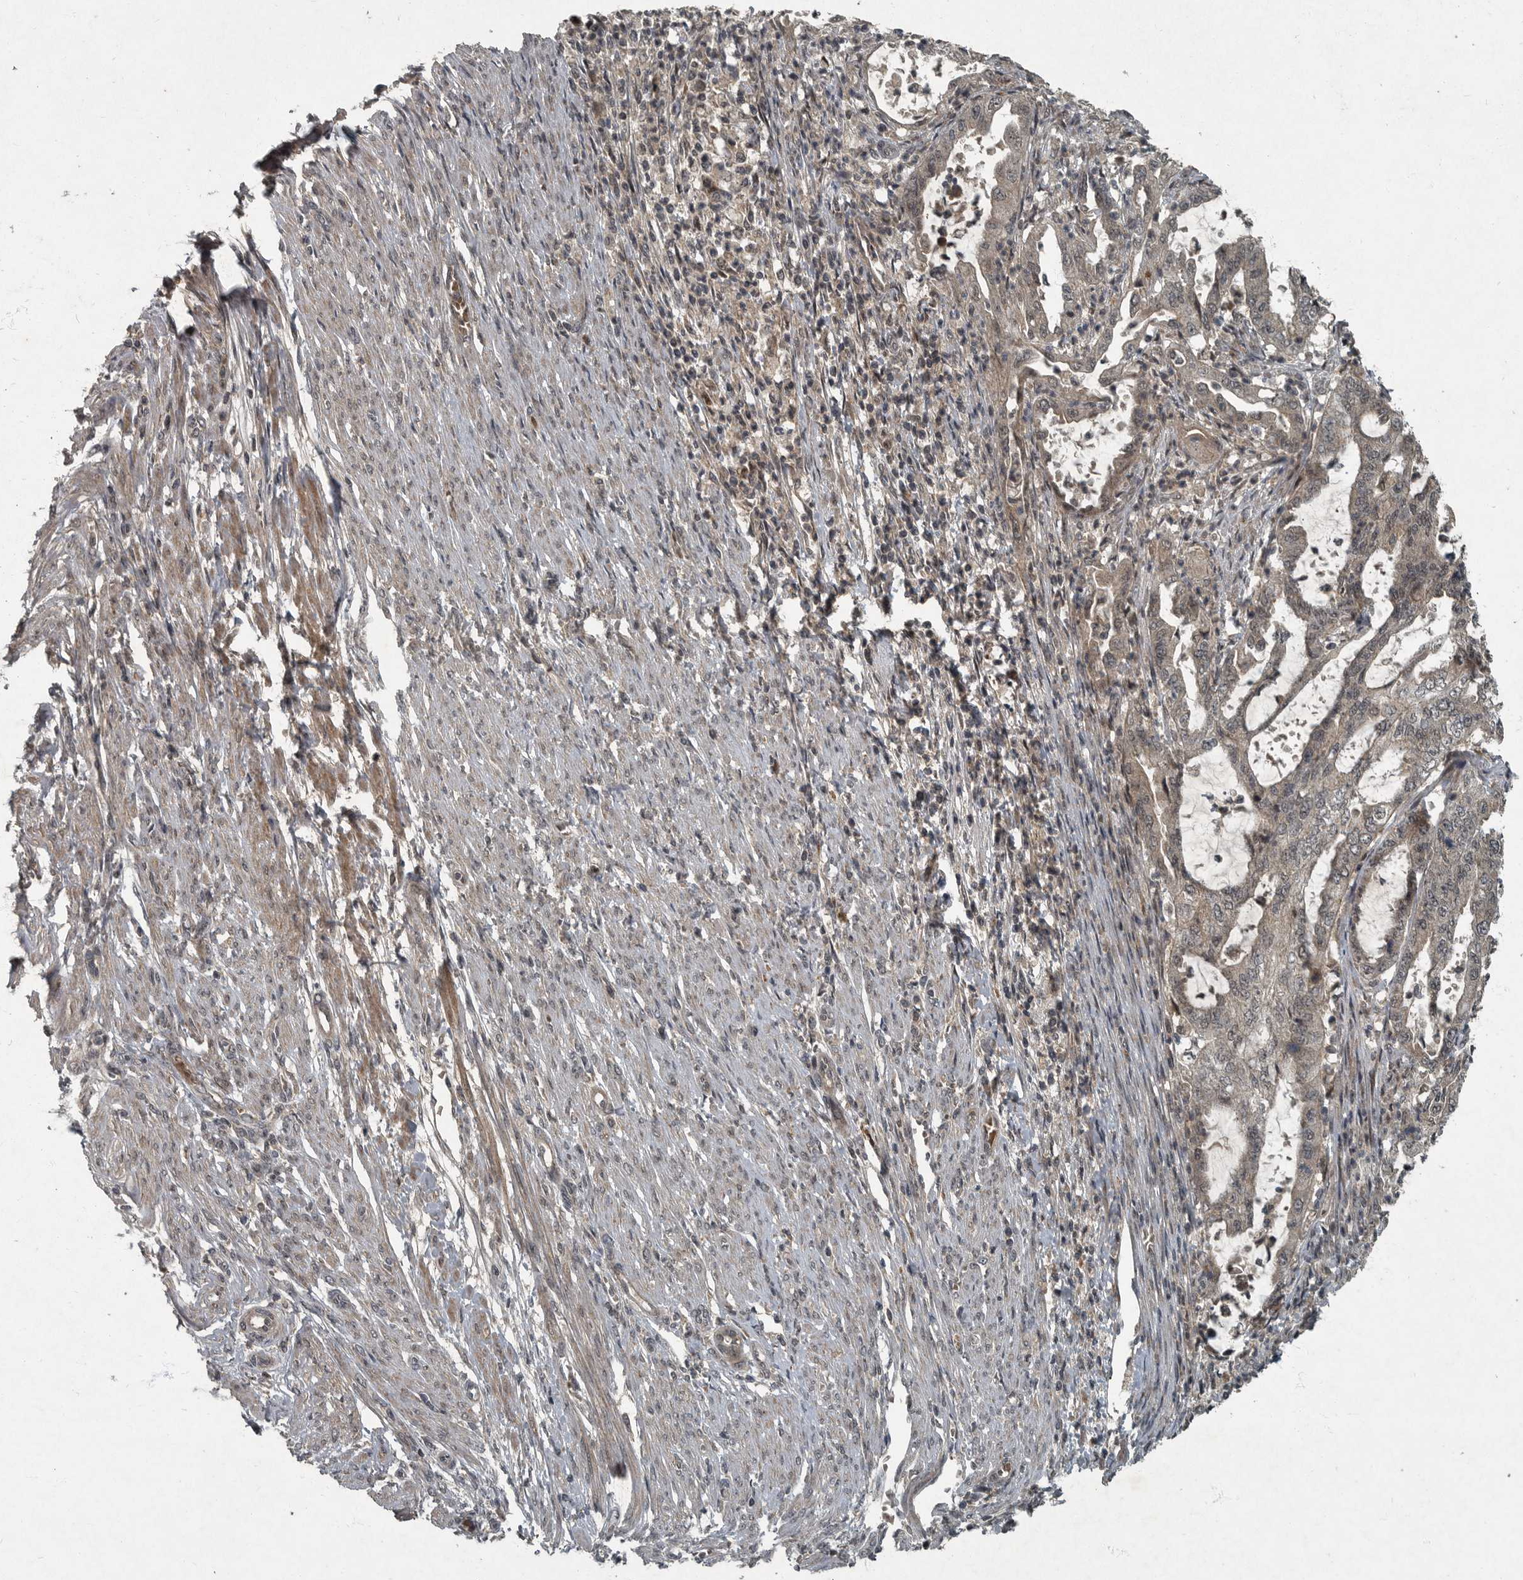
{"staining": {"intensity": "weak", "quantity": "25%-75%", "location": "cytoplasmic/membranous"}, "tissue": "endometrial cancer", "cell_type": "Tumor cells", "image_type": "cancer", "snomed": [{"axis": "morphology", "description": "Adenocarcinoma, NOS"}, {"axis": "topography", "description": "Endometrium"}], "caption": "The micrograph reveals immunohistochemical staining of endometrial cancer (adenocarcinoma). There is weak cytoplasmic/membranous expression is appreciated in approximately 25%-75% of tumor cells. Nuclei are stained in blue.", "gene": "FOXO1", "patient": {"sex": "female", "age": 51}}